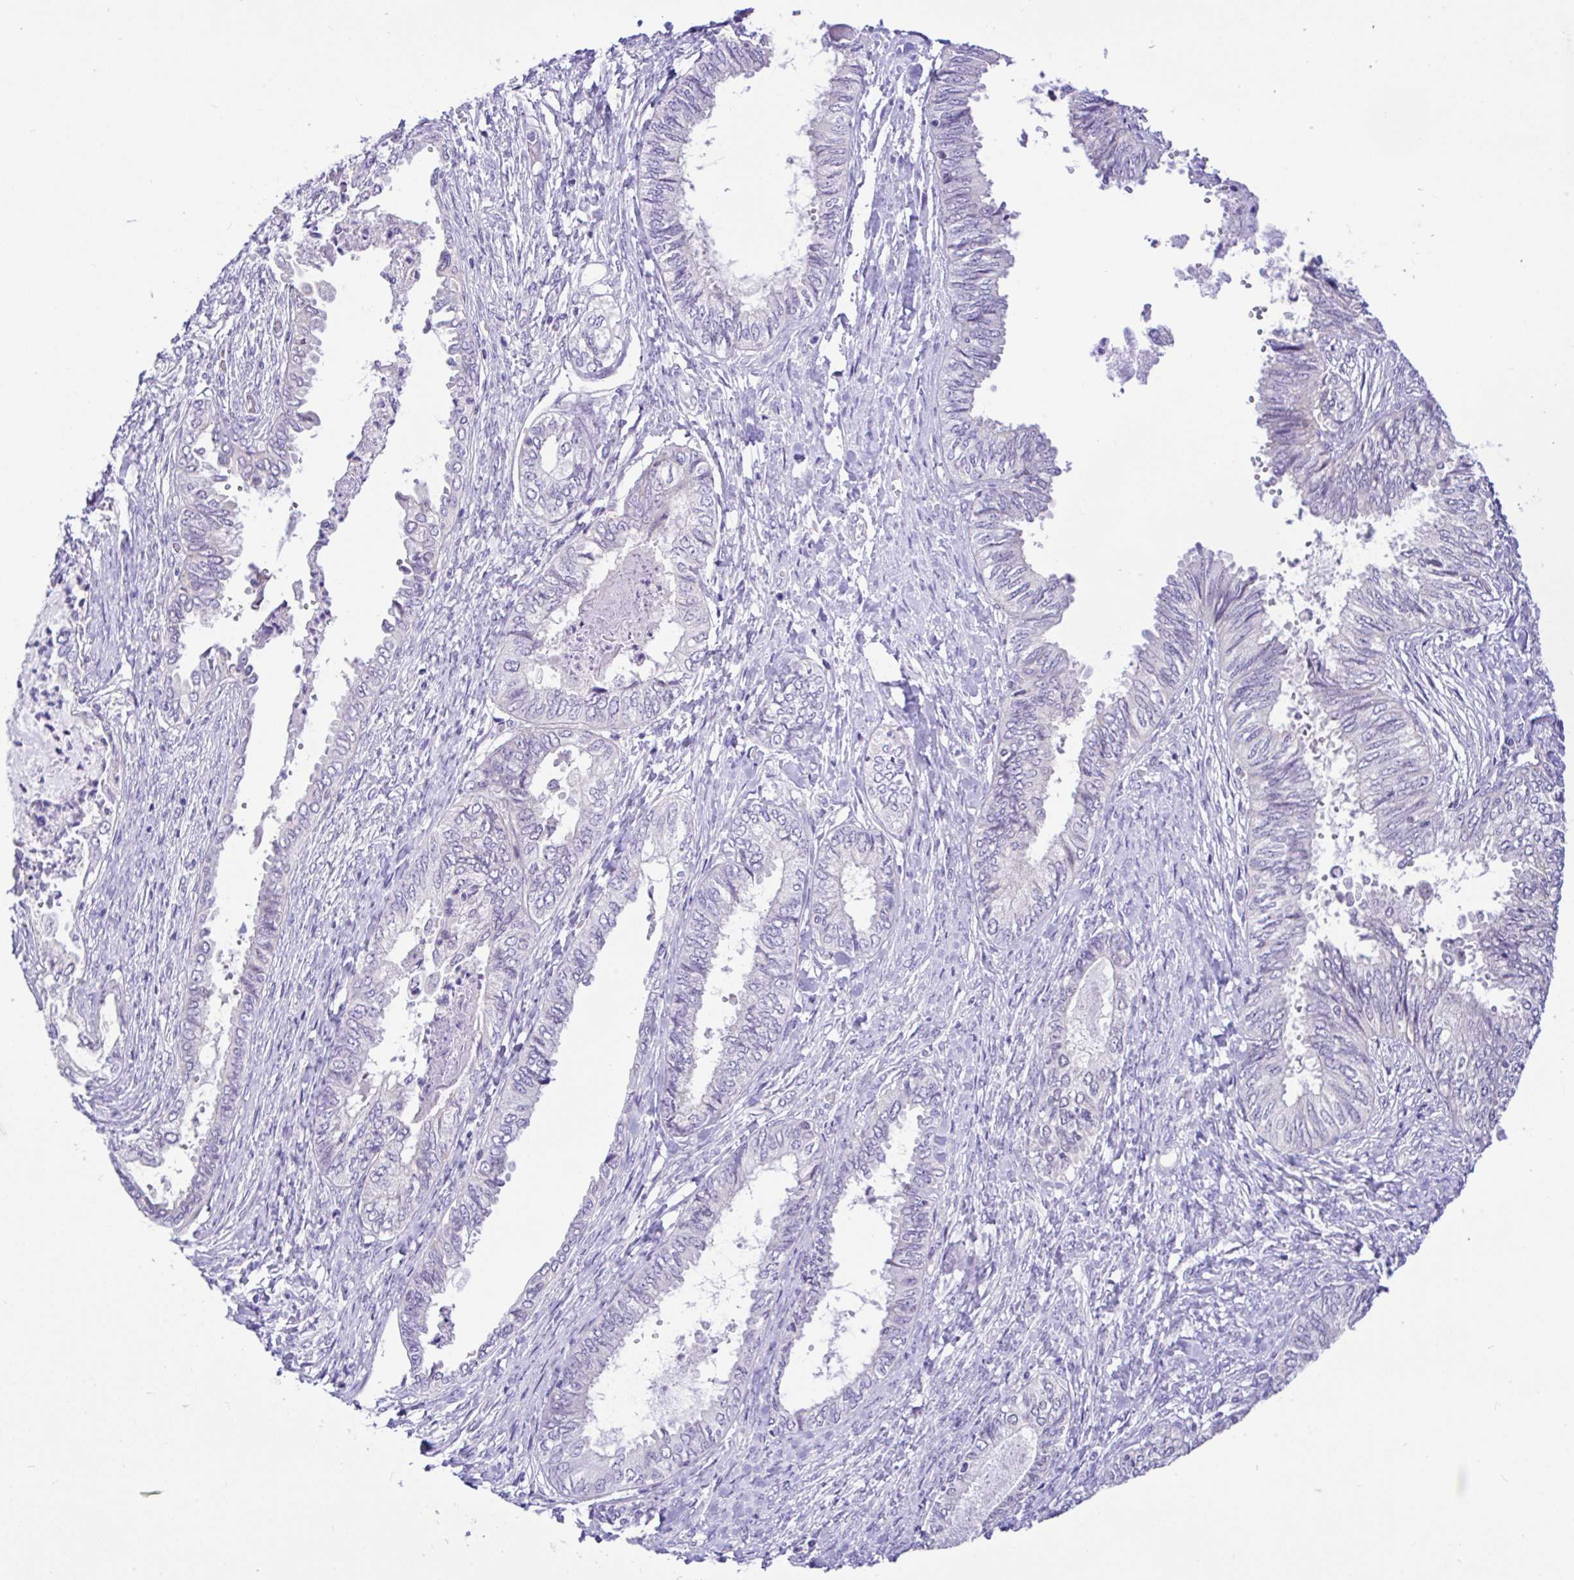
{"staining": {"intensity": "negative", "quantity": "none", "location": "none"}, "tissue": "ovarian cancer", "cell_type": "Tumor cells", "image_type": "cancer", "snomed": [{"axis": "morphology", "description": "Carcinoma, endometroid"}, {"axis": "topography", "description": "Ovary"}], "caption": "Tumor cells show no significant protein staining in endometroid carcinoma (ovarian).", "gene": "ANO4", "patient": {"sex": "female", "age": 70}}